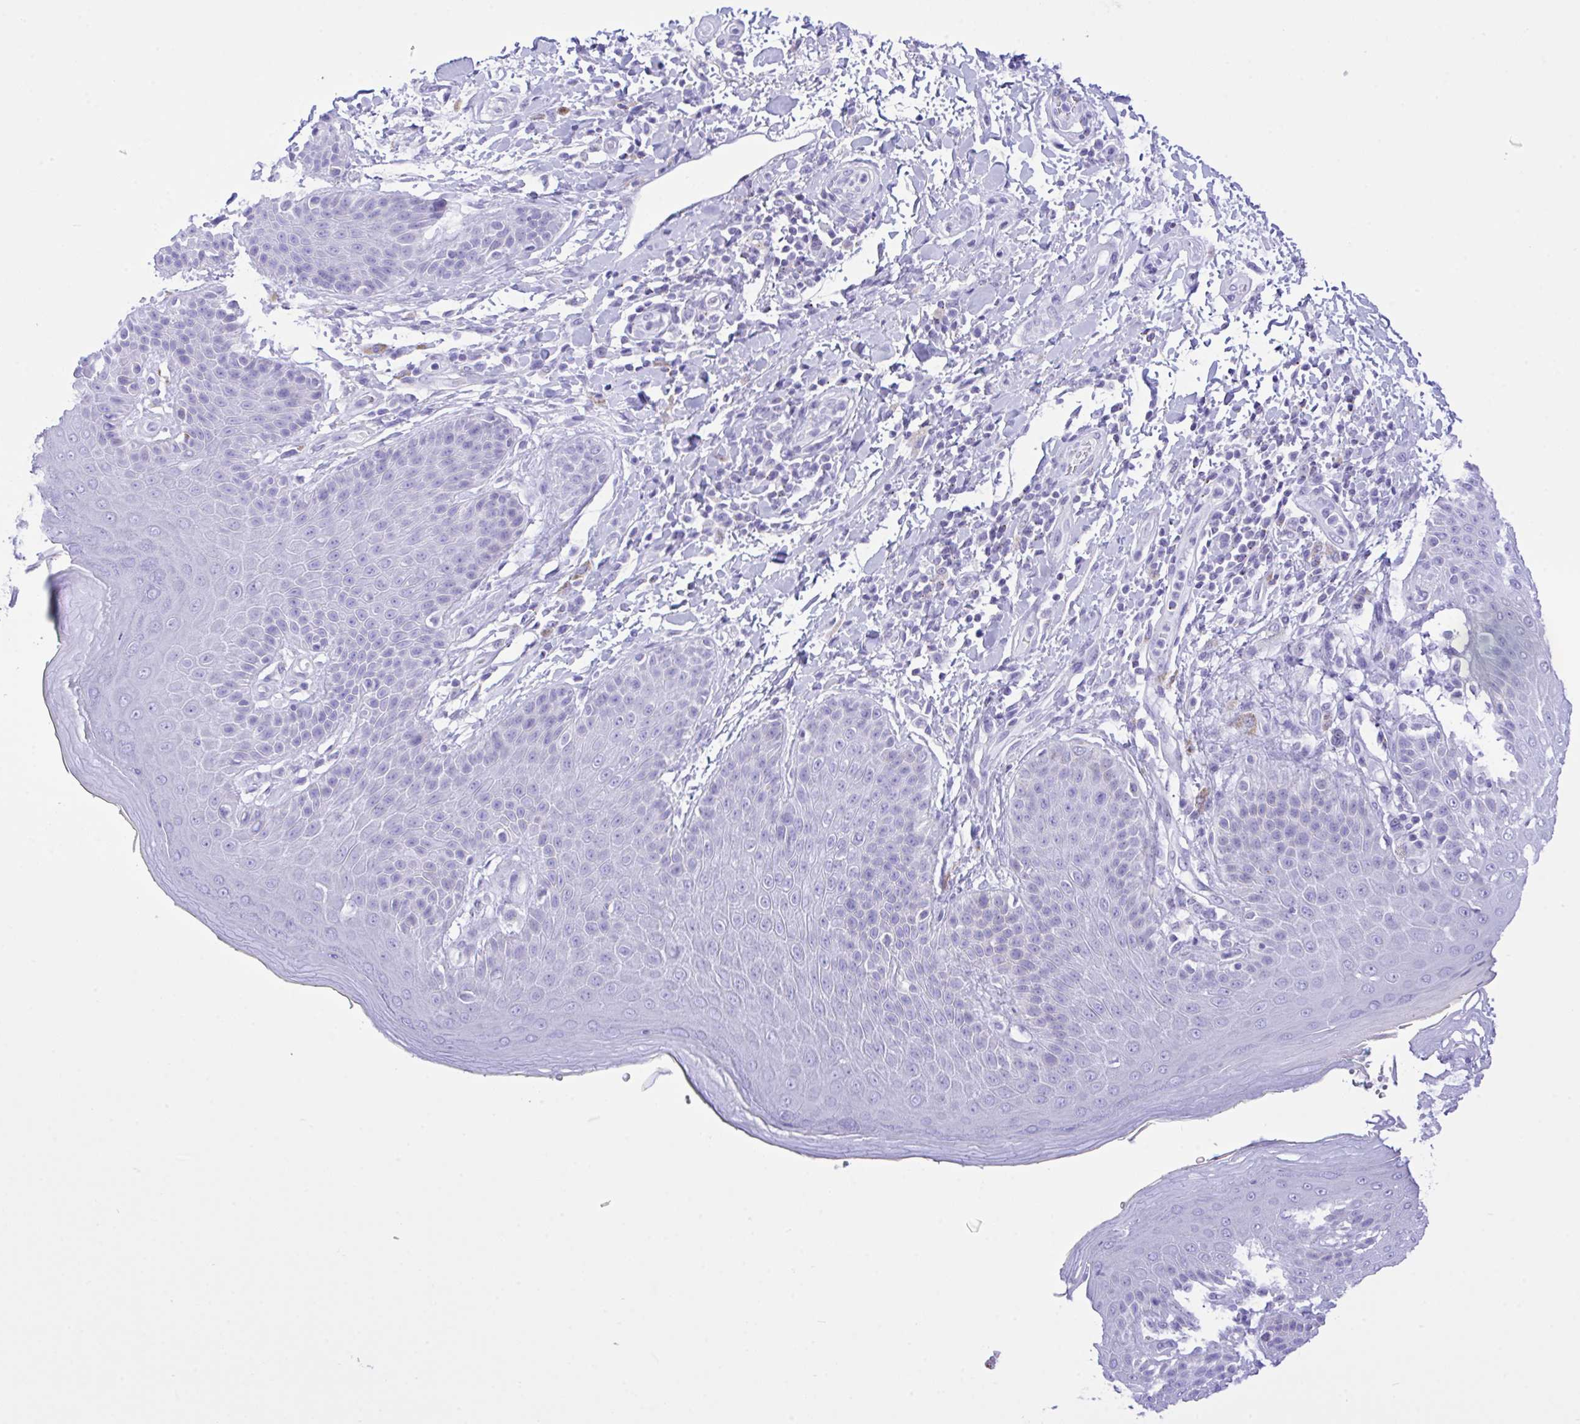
{"staining": {"intensity": "negative", "quantity": "none", "location": "none"}, "tissue": "skin", "cell_type": "Epidermal cells", "image_type": "normal", "snomed": [{"axis": "morphology", "description": "Normal tissue, NOS"}, {"axis": "topography", "description": "Peripheral nerve tissue"}], "caption": "A micrograph of skin stained for a protein shows no brown staining in epidermal cells. (DAB IHC visualized using brightfield microscopy, high magnification).", "gene": "SELENOV", "patient": {"sex": "male", "age": 51}}